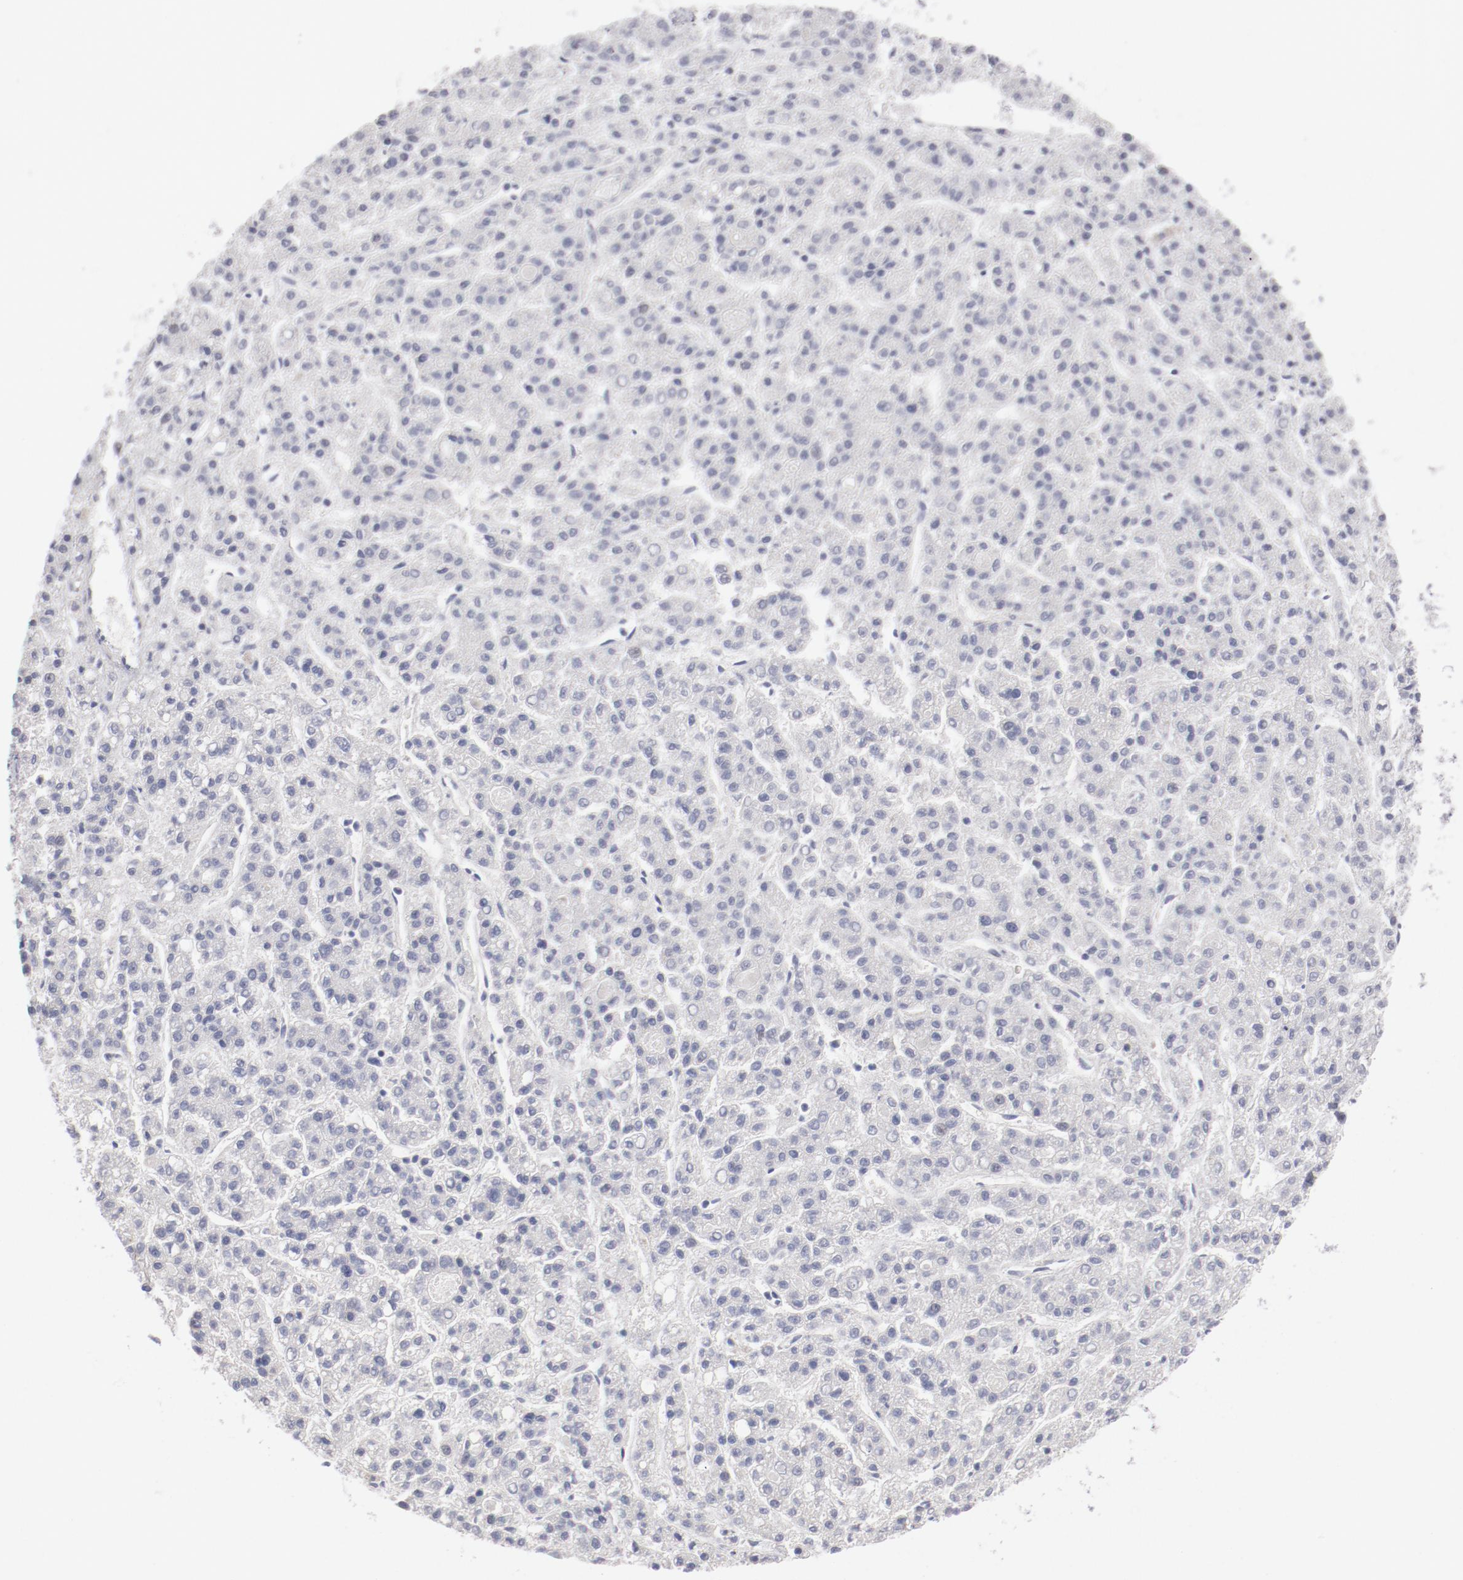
{"staining": {"intensity": "negative", "quantity": "none", "location": "none"}, "tissue": "liver cancer", "cell_type": "Tumor cells", "image_type": "cancer", "snomed": [{"axis": "morphology", "description": "Carcinoma, Hepatocellular, NOS"}, {"axis": "topography", "description": "Liver"}], "caption": "This is an IHC histopathology image of liver cancer (hepatocellular carcinoma). There is no positivity in tumor cells.", "gene": "LAX1", "patient": {"sex": "male", "age": 70}}